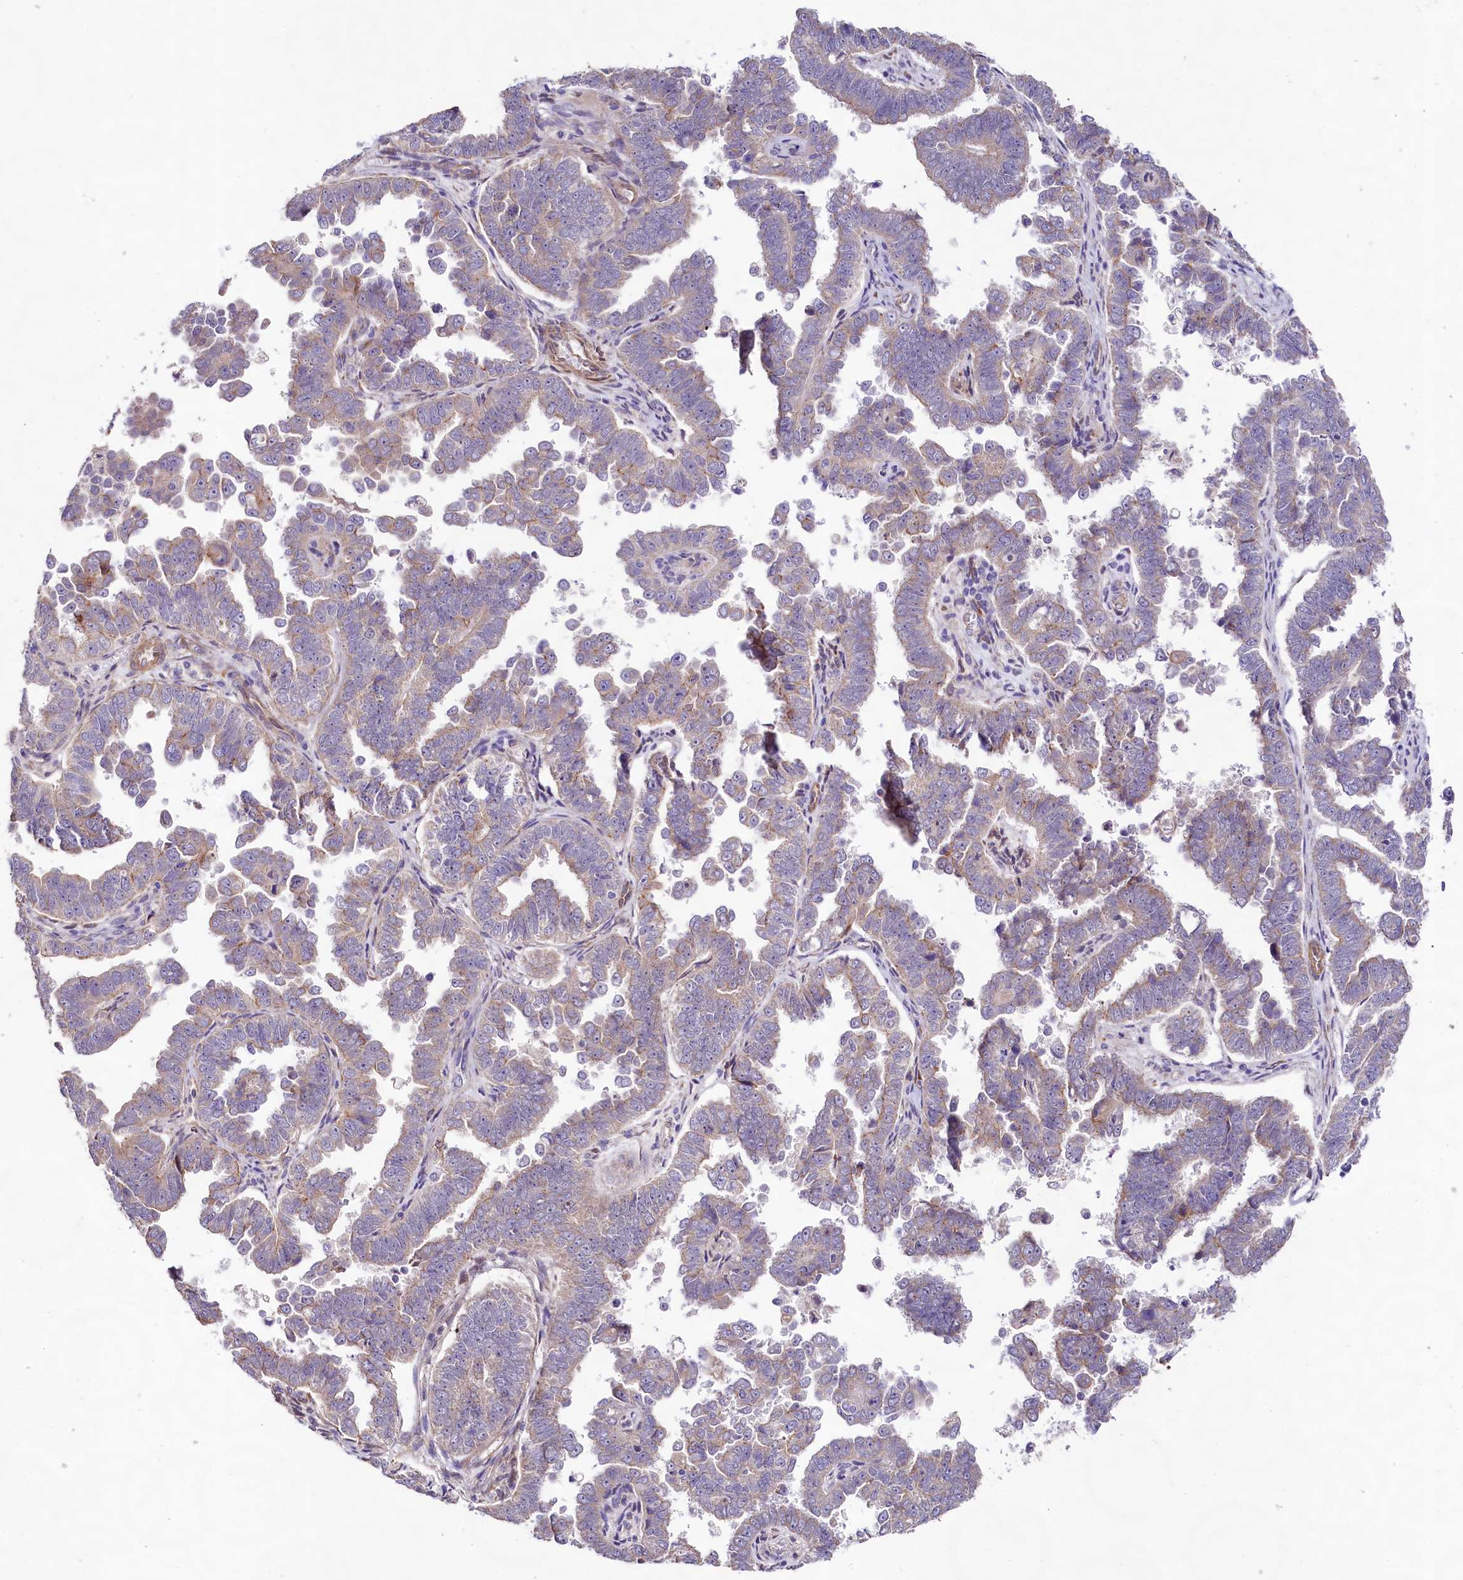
{"staining": {"intensity": "weak", "quantity": "25%-75%", "location": "cytoplasmic/membranous"}, "tissue": "endometrial cancer", "cell_type": "Tumor cells", "image_type": "cancer", "snomed": [{"axis": "morphology", "description": "Adenocarcinoma, NOS"}, {"axis": "topography", "description": "Endometrium"}], "caption": "A brown stain labels weak cytoplasmic/membranous positivity of a protein in endometrial cancer tumor cells.", "gene": "VPS11", "patient": {"sex": "female", "age": 75}}